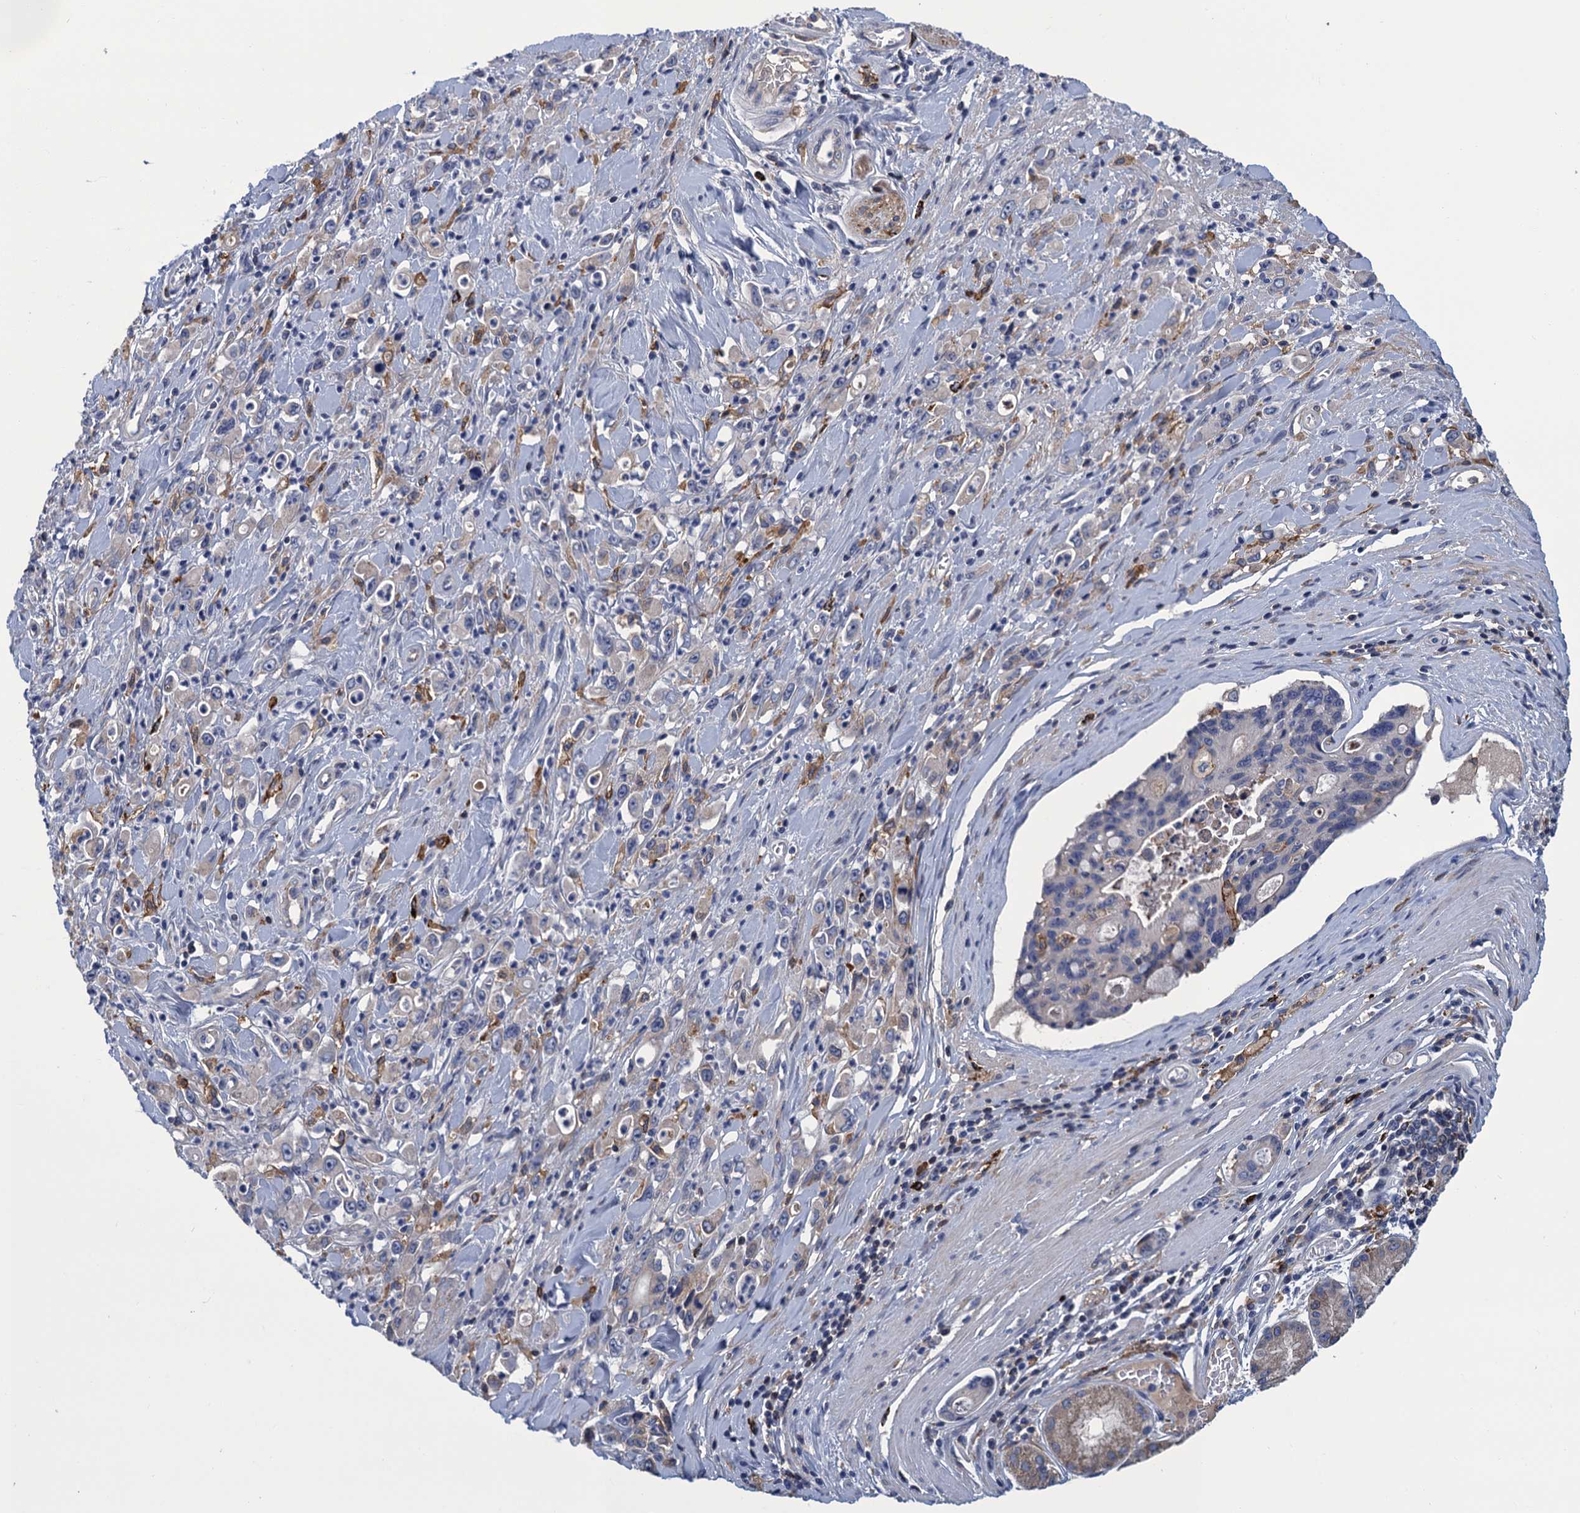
{"staining": {"intensity": "negative", "quantity": "none", "location": "none"}, "tissue": "stomach cancer", "cell_type": "Tumor cells", "image_type": "cancer", "snomed": [{"axis": "morphology", "description": "Adenocarcinoma, NOS"}, {"axis": "topography", "description": "Stomach, lower"}], "caption": "Immunohistochemistry of human adenocarcinoma (stomach) reveals no expression in tumor cells. The staining is performed using DAB (3,3'-diaminobenzidine) brown chromogen with nuclei counter-stained in using hematoxylin.", "gene": "DNHD1", "patient": {"sex": "female", "age": 43}}